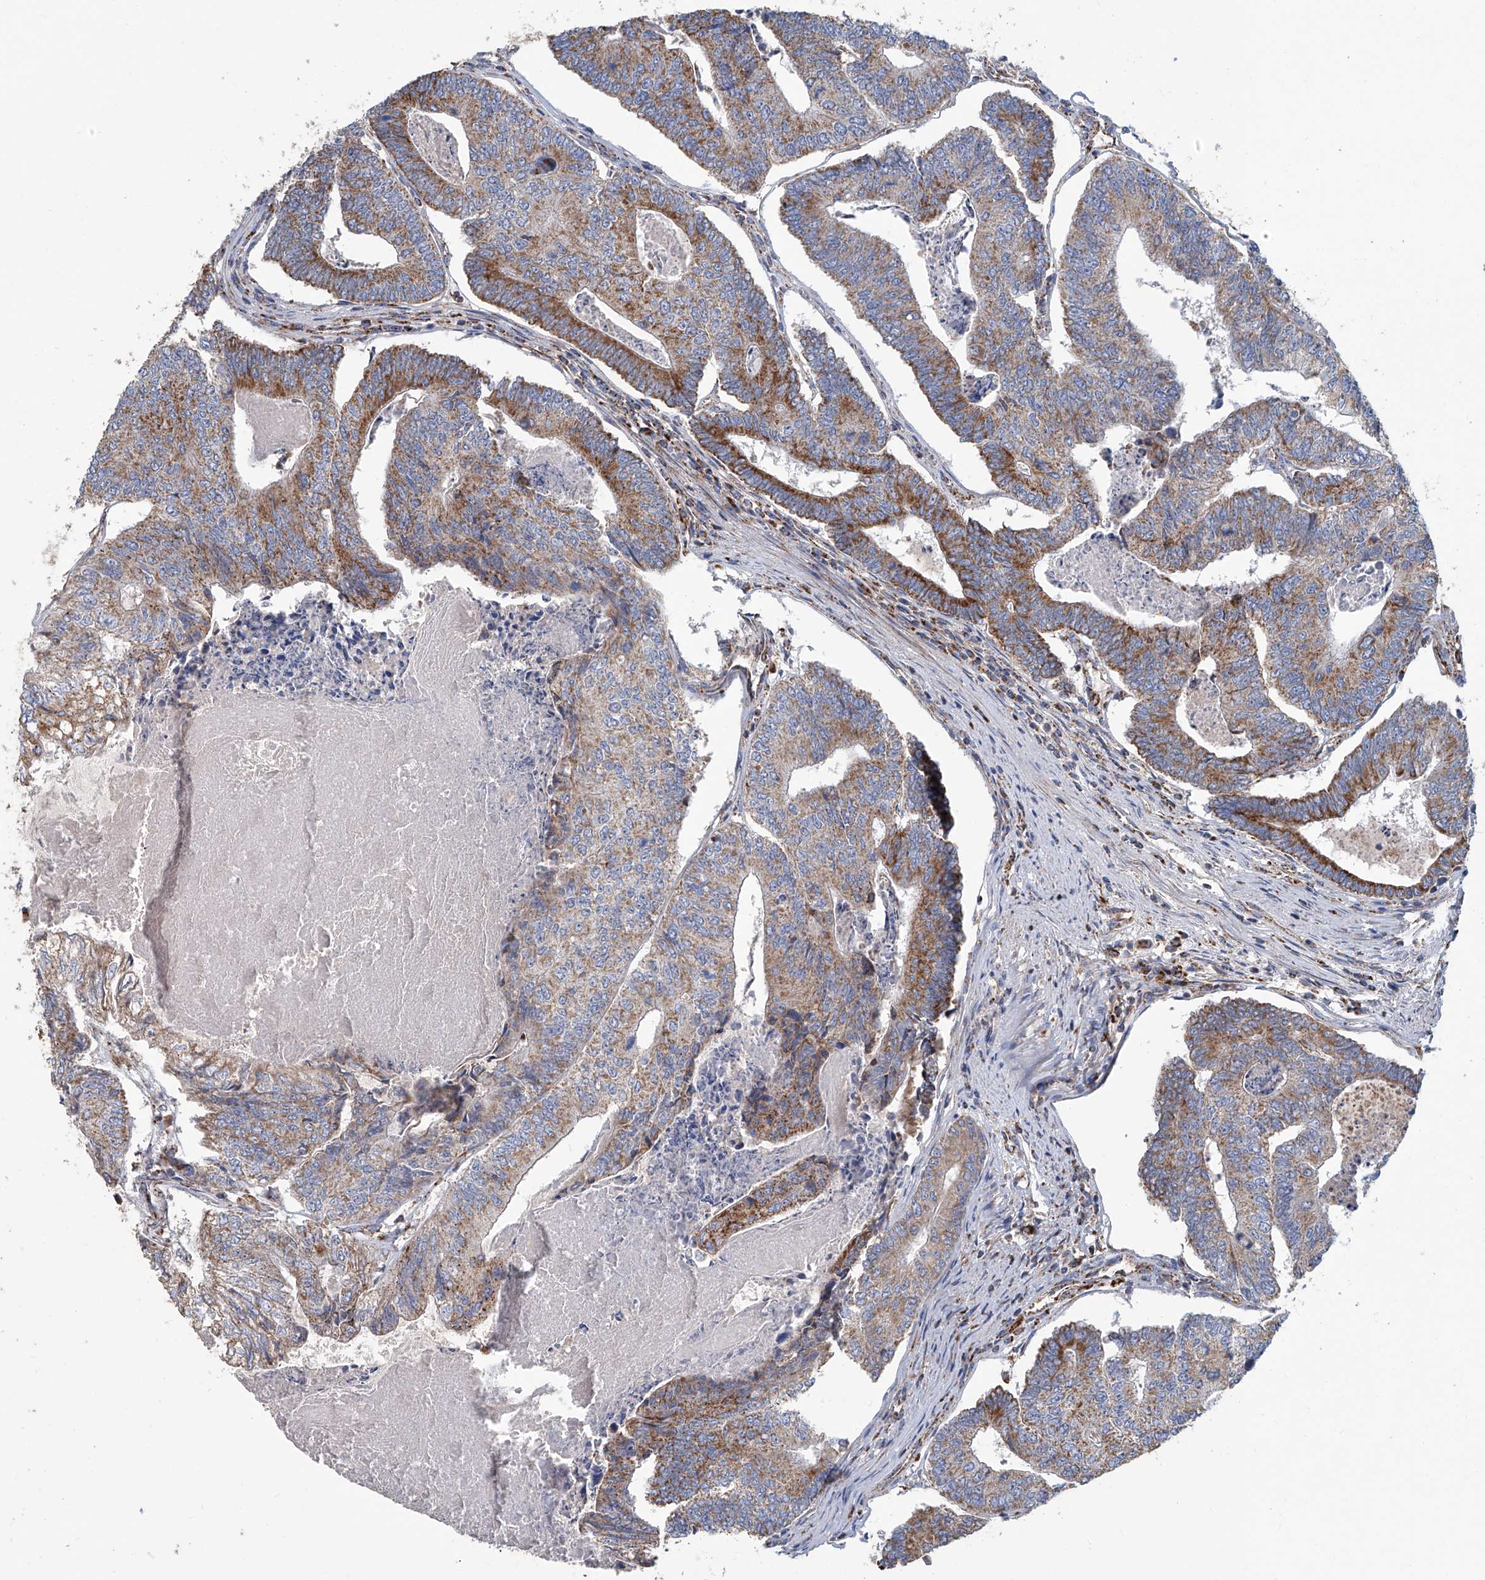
{"staining": {"intensity": "moderate", "quantity": "25%-75%", "location": "cytoplasmic/membranous"}, "tissue": "colorectal cancer", "cell_type": "Tumor cells", "image_type": "cancer", "snomed": [{"axis": "morphology", "description": "Adenocarcinoma, NOS"}, {"axis": "topography", "description": "Colon"}], "caption": "Immunohistochemistry of colorectal cancer displays medium levels of moderate cytoplasmic/membranous expression in about 25%-75% of tumor cells. Immunohistochemistry (ihc) stains the protein of interest in brown and the nuclei are stained blue.", "gene": "MCL1", "patient": {"sex": "female", "age": 67}}